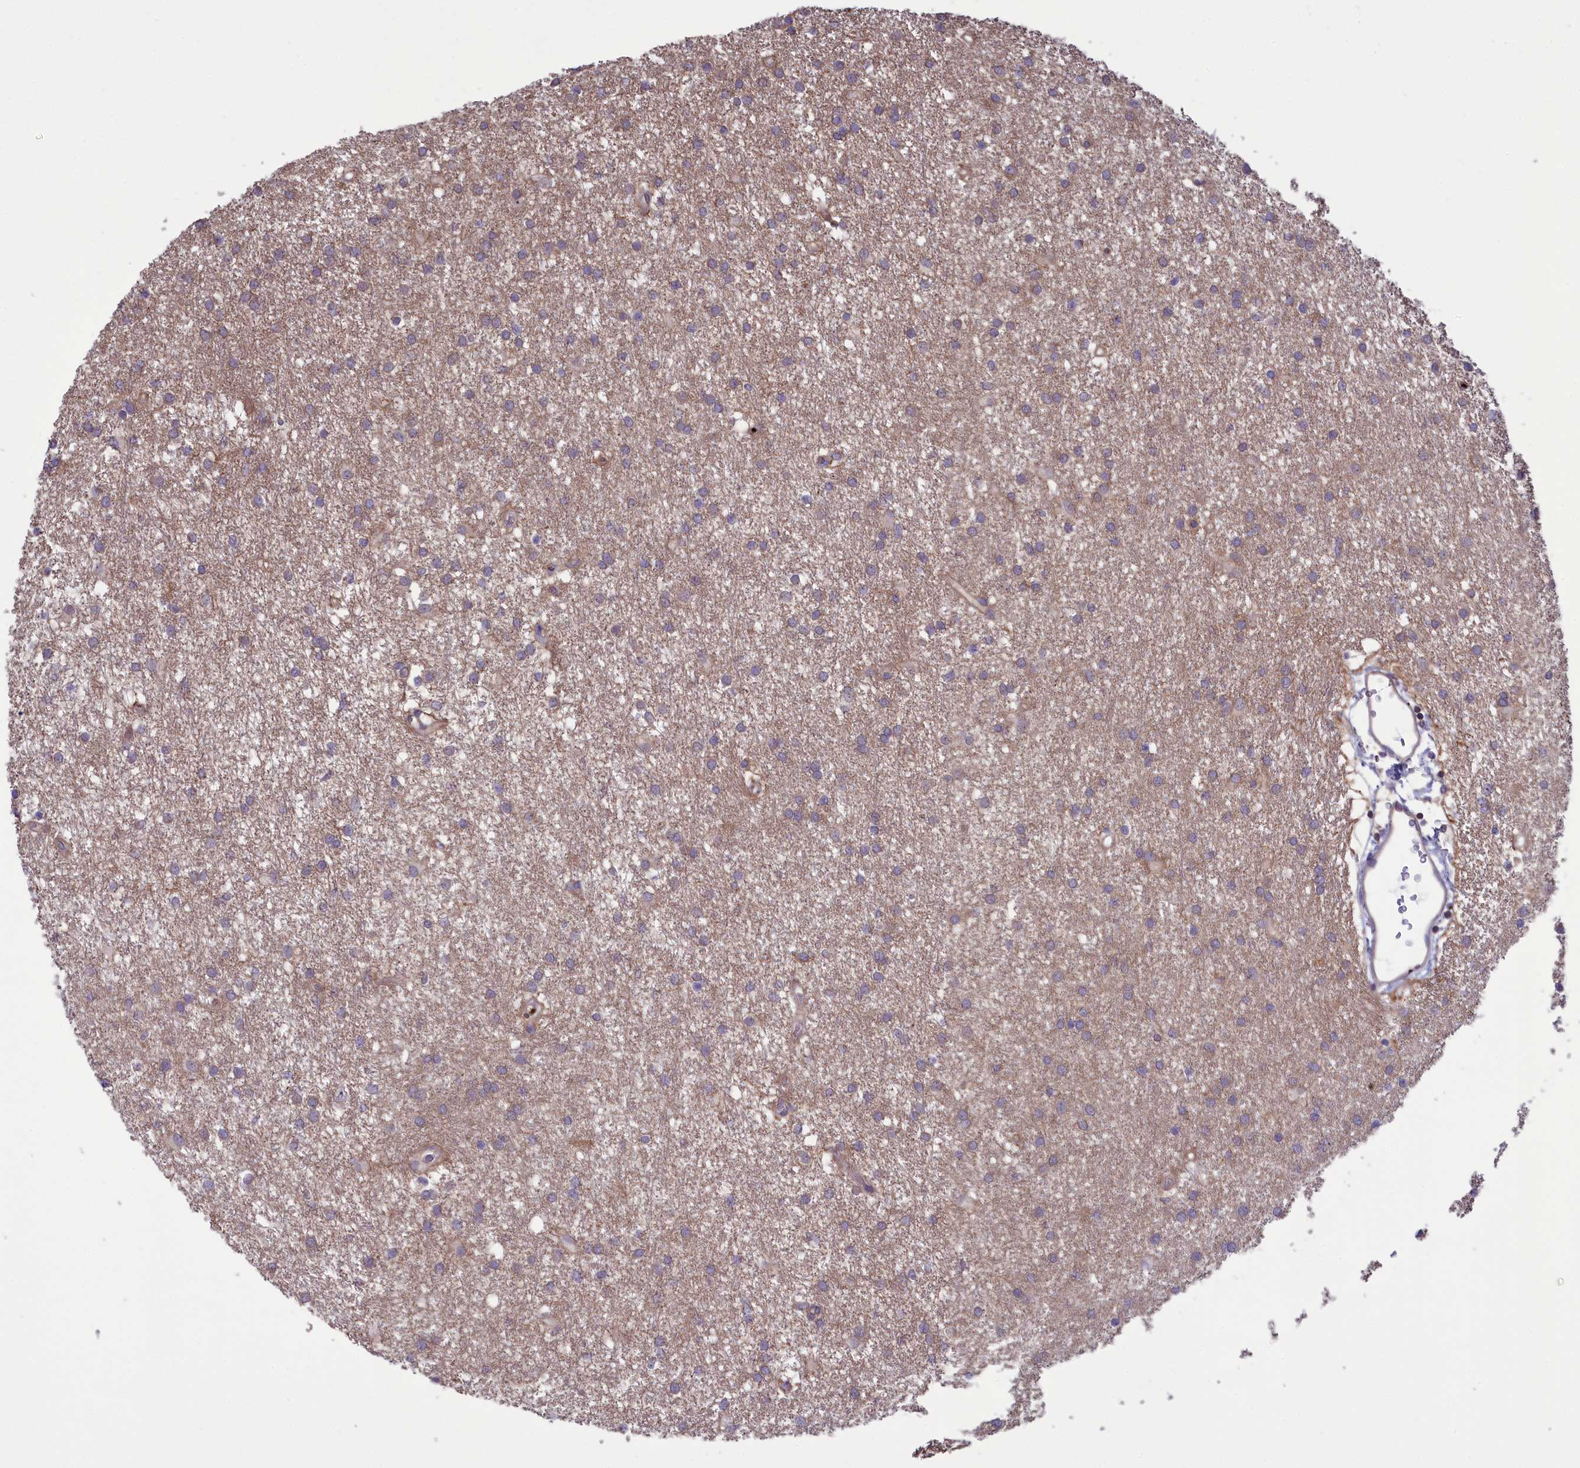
{"staining": {"intensity": "weak", "quantity": "25%-75%", "location": "cytoplasmic/membranous"}, "tissue": "glioma", "cell_type": "Tumor cells", "image_type": "cancer", "snomed": [{"axis": "morphology", "description": "Glioma, malignant, High grade"}, {"axis": "topography", "description": "Brain"}], "caption": "IHC (DAB) staining of high-grade glioma (malignant) reveals weak cytoplasmic/membranous protein staining in about 25%-75% of tumor cells.", "gene": "HEATR3", "patient": {"sex": "male", "age": 77}}